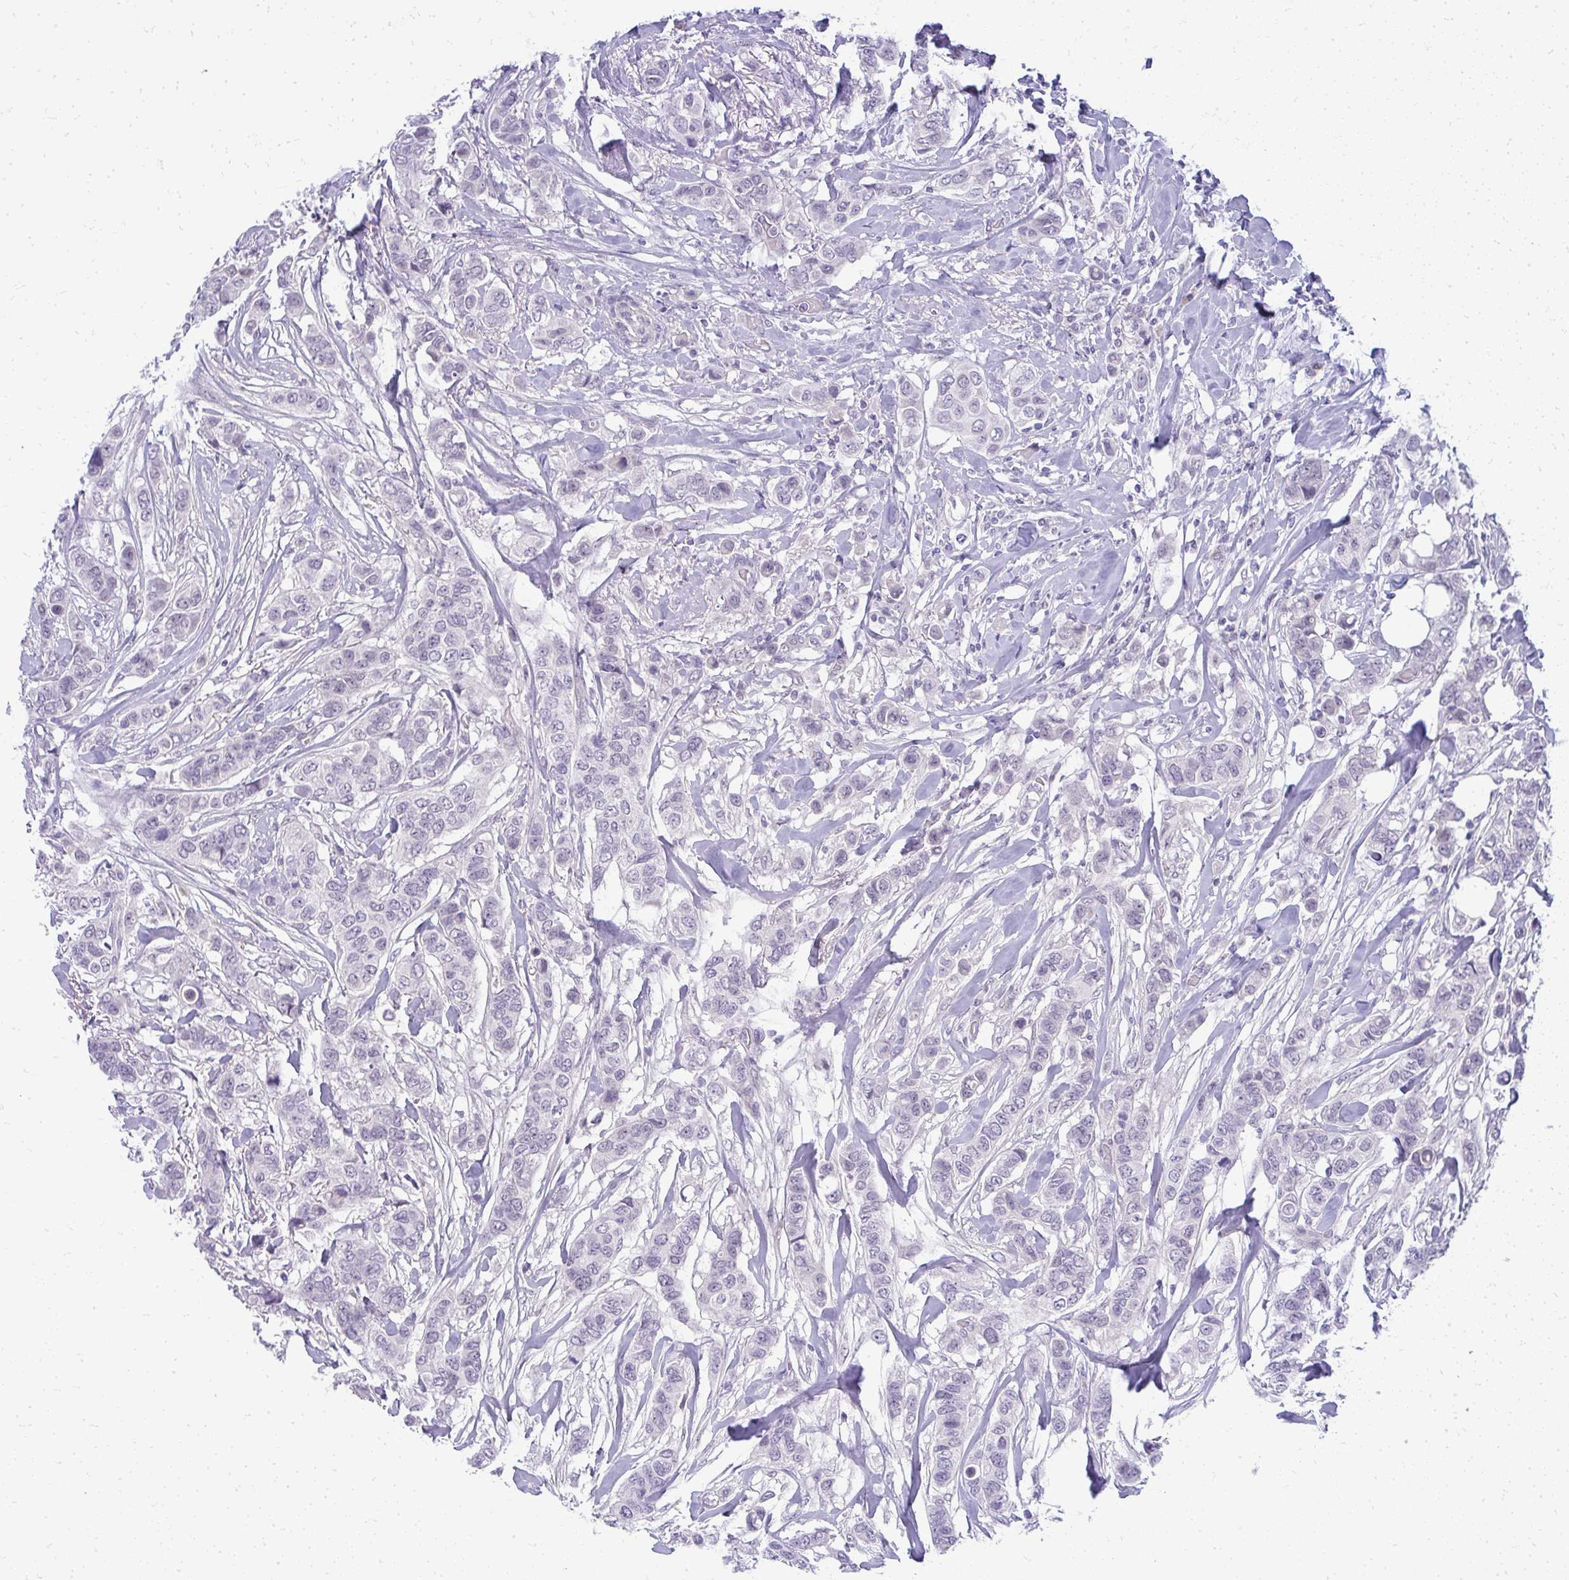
{"staining": {"intensity": "negative", "quantity": "none", "location": "none"}, "tissue": "breast cancer", "cell_type": "Tumor cells", "image_type": "cancer", "snomed": [{"axis": "morphology", "description": "Lobular carcinoma"}, {"axis": "topography", "description": "Breast"}], "caption": "Immunohistochemical staining of human breast lobular carcinoma exhibits no significant expression in tumor cells.", "gene": "TEX33", "patient": {"sex": "female", "age": 51}}